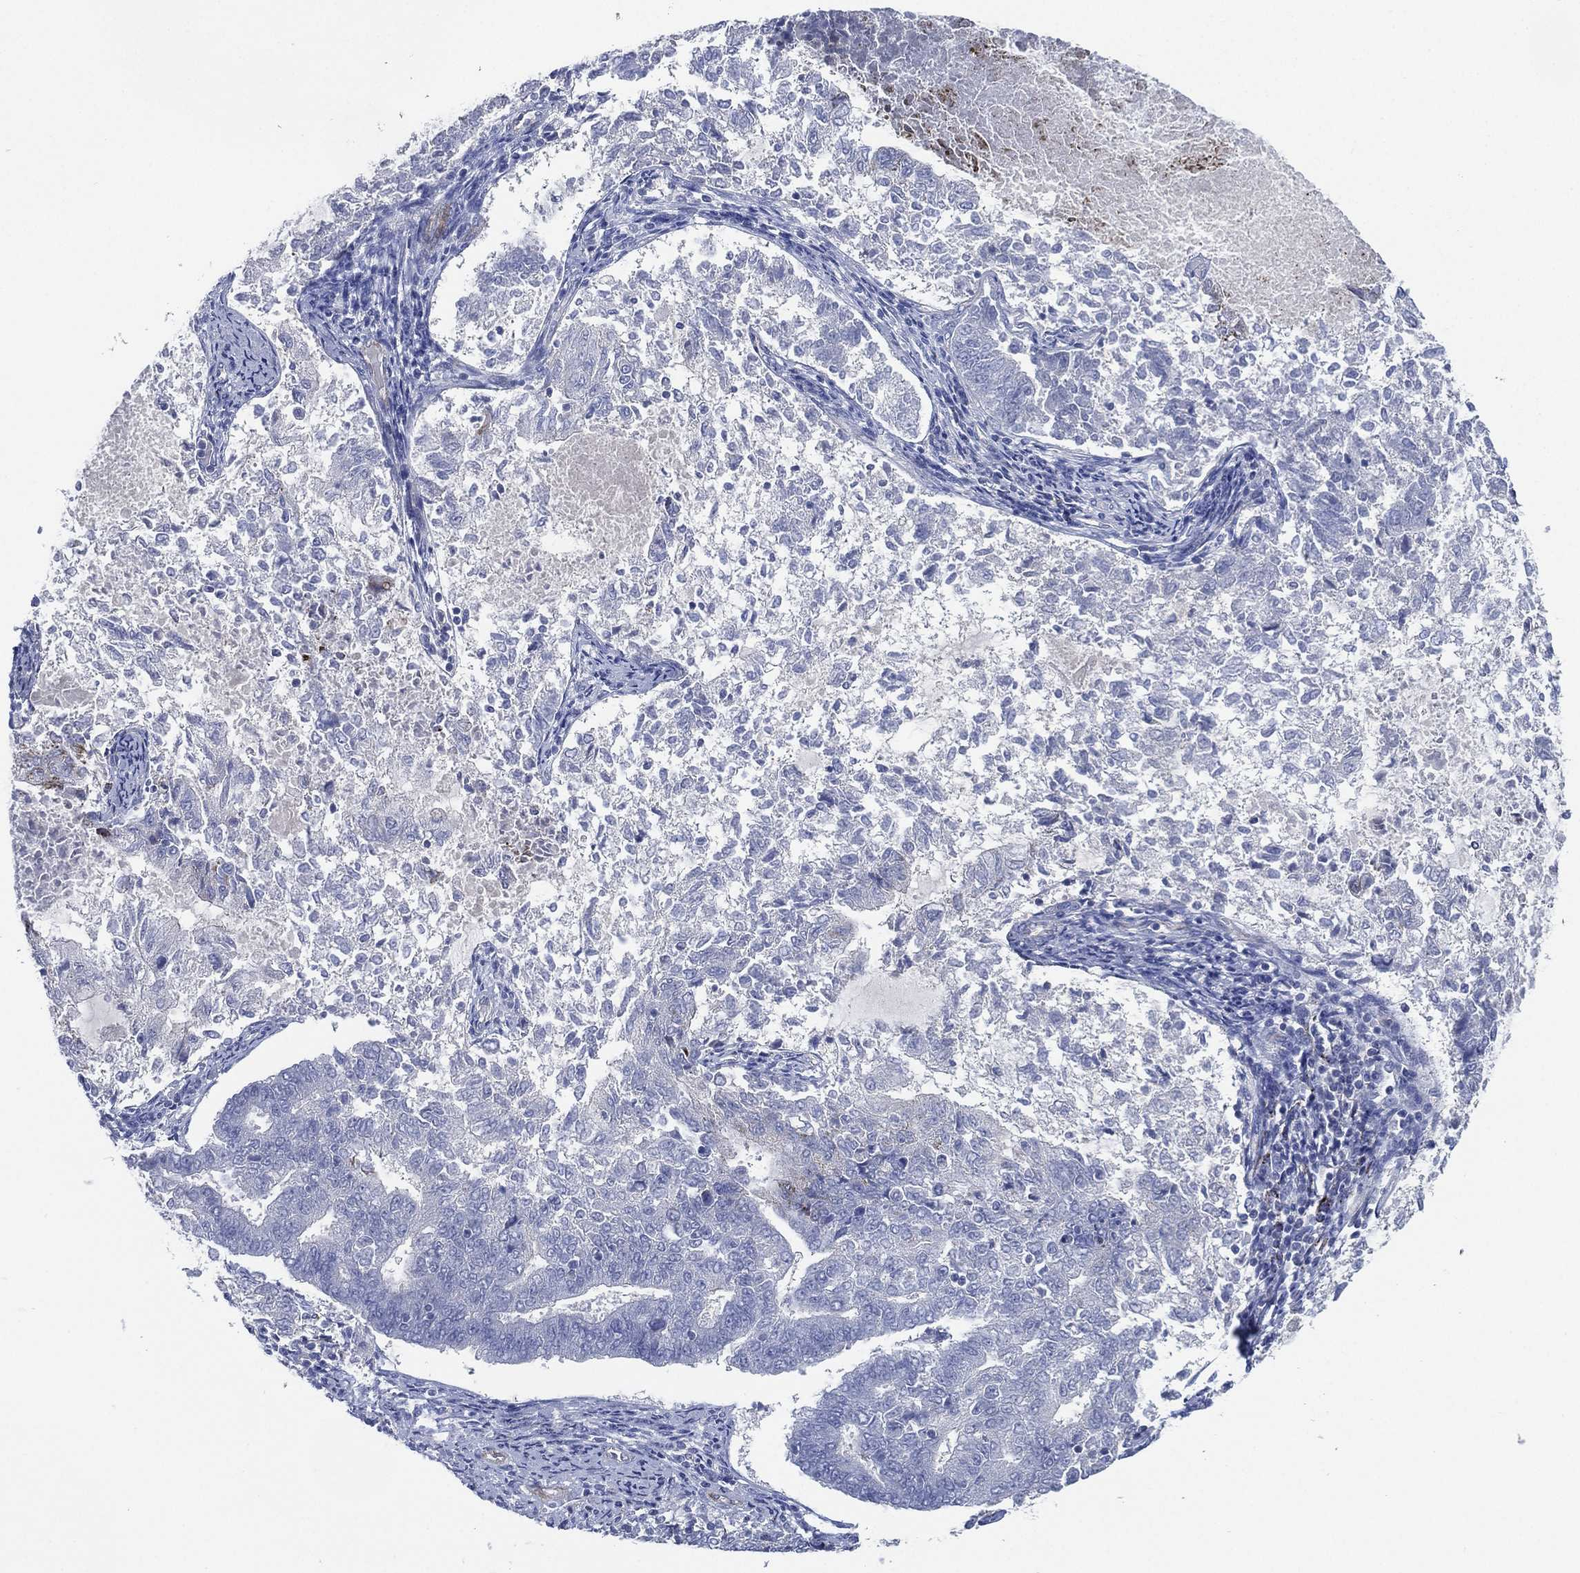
{"staining": {"intensity": "negative", "quantity": "none", "location": "none"}, "tissue": "endometrial cancer", "cell_type": "Tumor cells", "image_type": "cancer", "snomed": [{"axis": "morphology", "description": "Adenocarcinoma, NOS"}, {"axis": "topography", "description": "Endometrium"}], "caption": "Image shows no significant protein expression in tumor cells of endometrial cancer.", "gene": "C5orf46", "patient": {"sex": "female", "age": 65}}